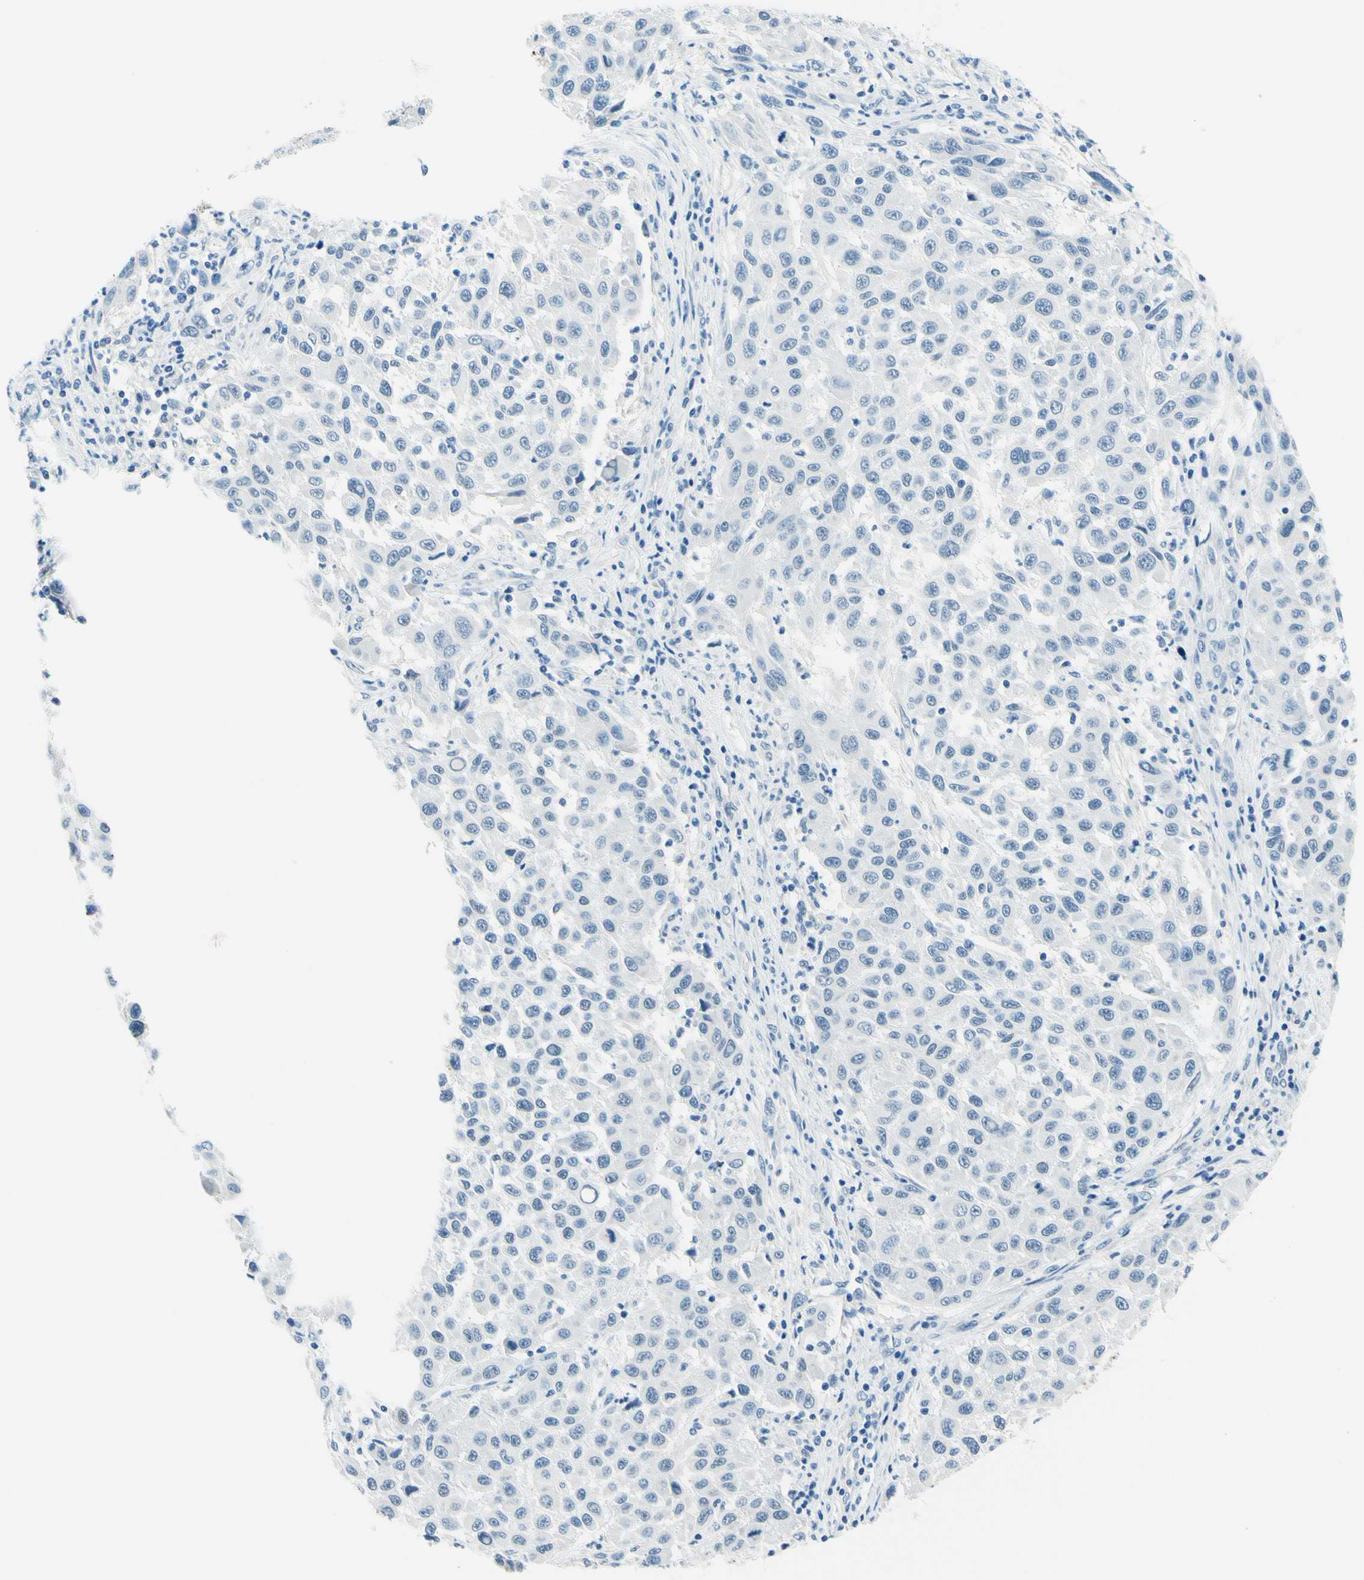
{"staining": {"intensity": "negative", "quantity": "none", "location": "none"}, "tissue": "melanoma", "cell_type": "Tumor cells", "image_type": "cancer", "snomed": [{"axis": "morphology", "description": "Malignant melanoma, Metastatic site"}, {"axis": "topography", "description": "Lymph node"}], "caption": "Melanoma was stained to show a protein in brown. There is no significant positivity in tumor cells.", "gene": "PASD1", "patient": {"sex": "male", "age": 61}}